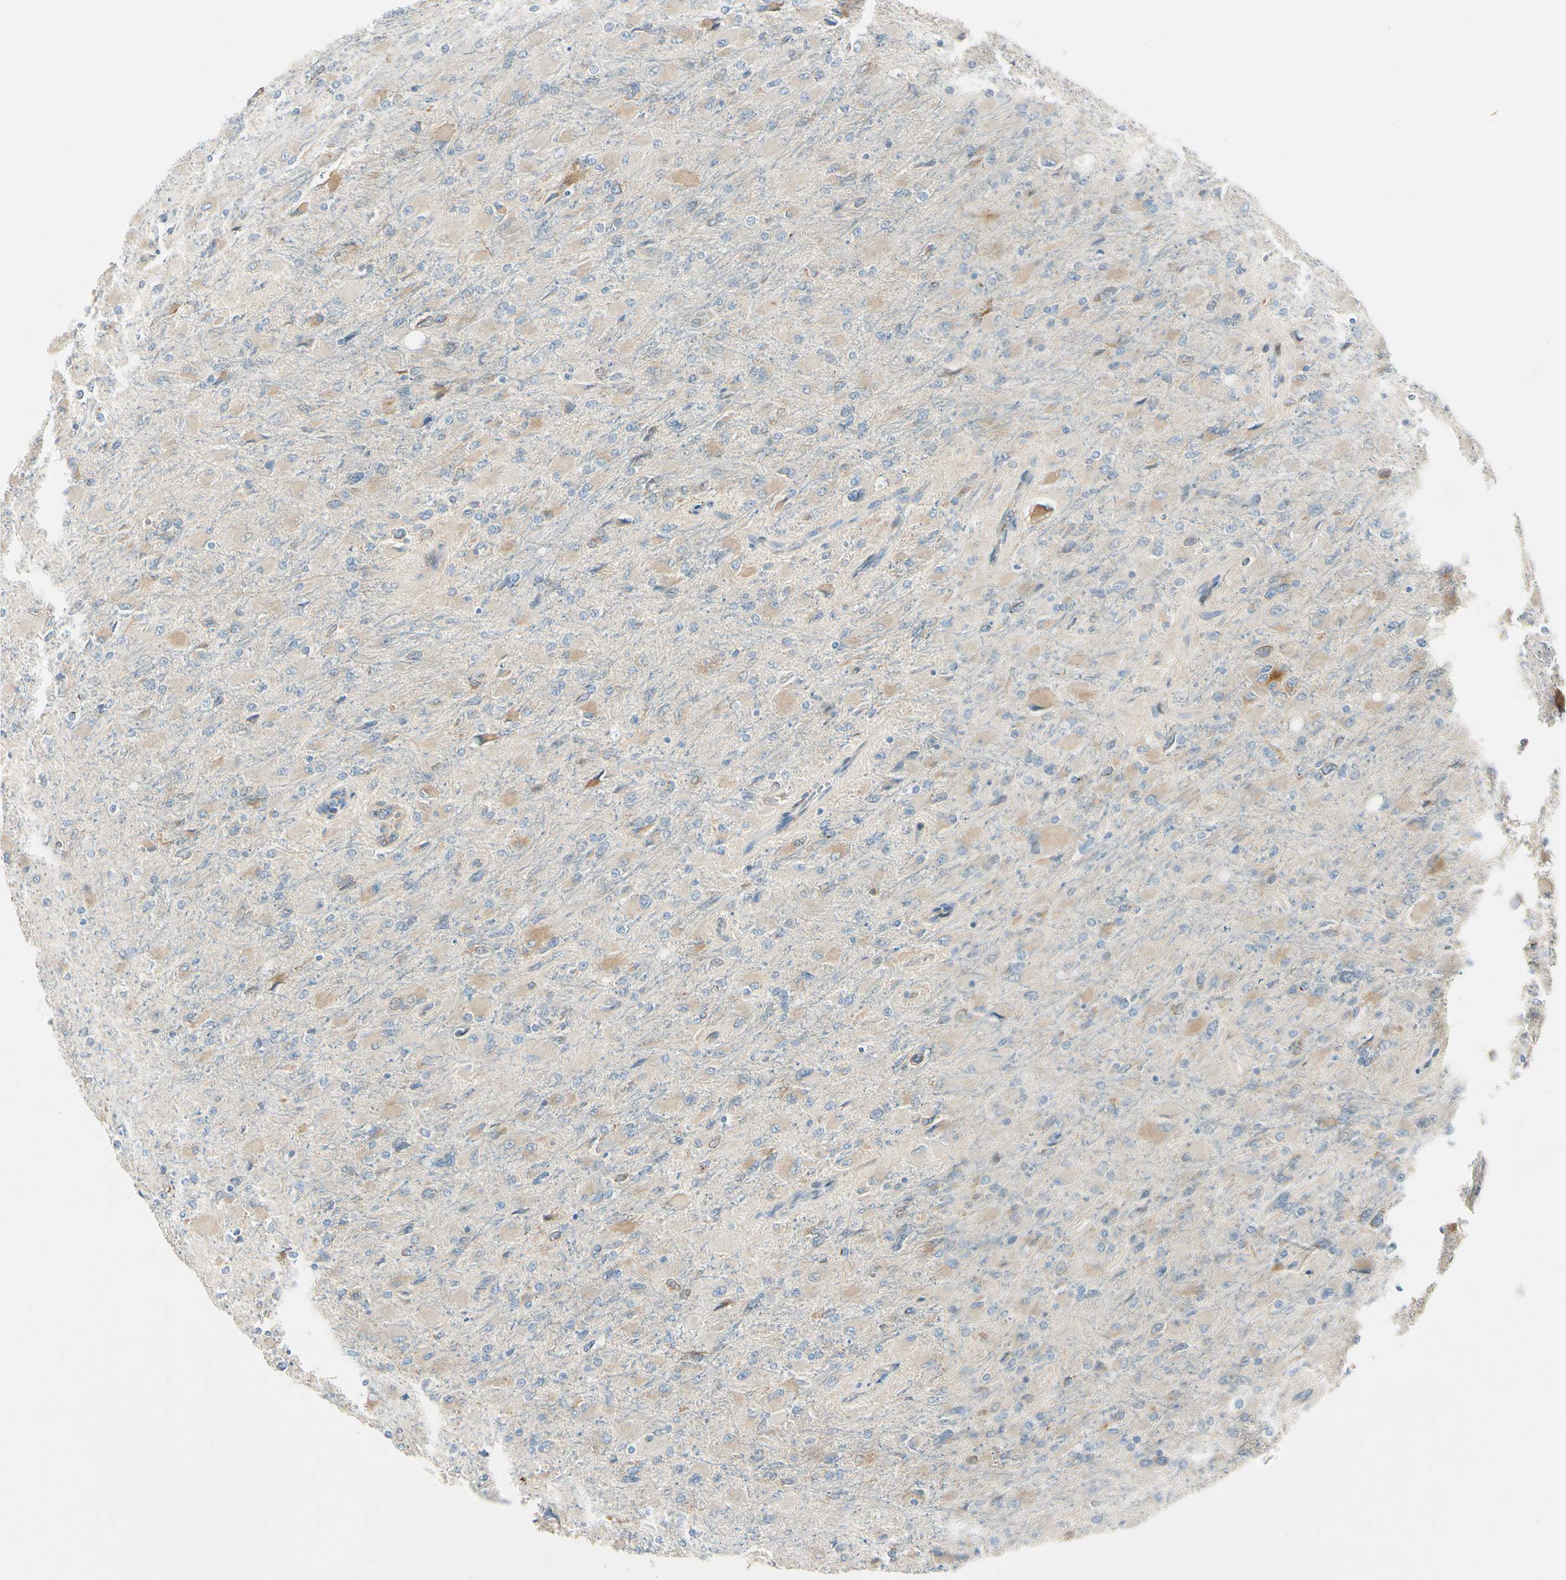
{"staining": {"intensity": "weak", "quantity": "25%-75%", "location": "cytoplasmic/membranous"}, "tissue": "glioma", "cell_type": "Tumor cells", "image_type": "cancer", "snomed": [{"axis": "morphology", "description": "Glioma, malignant, High grade"}, {"axis": "topography", "description": "Cerebral cortex"}], "caption": "IHC histopathology image of neoplastic tissue: glioma stained using immunohistochemistry demonstrates low levels of weak protein expression localized specifically in the cytoplasmic/membranous of tumor cells, appearing as a cytoplasmic/membranous brown color.", "gene": "FKBP7", "patient": {"sex": "female", "age": 36}}